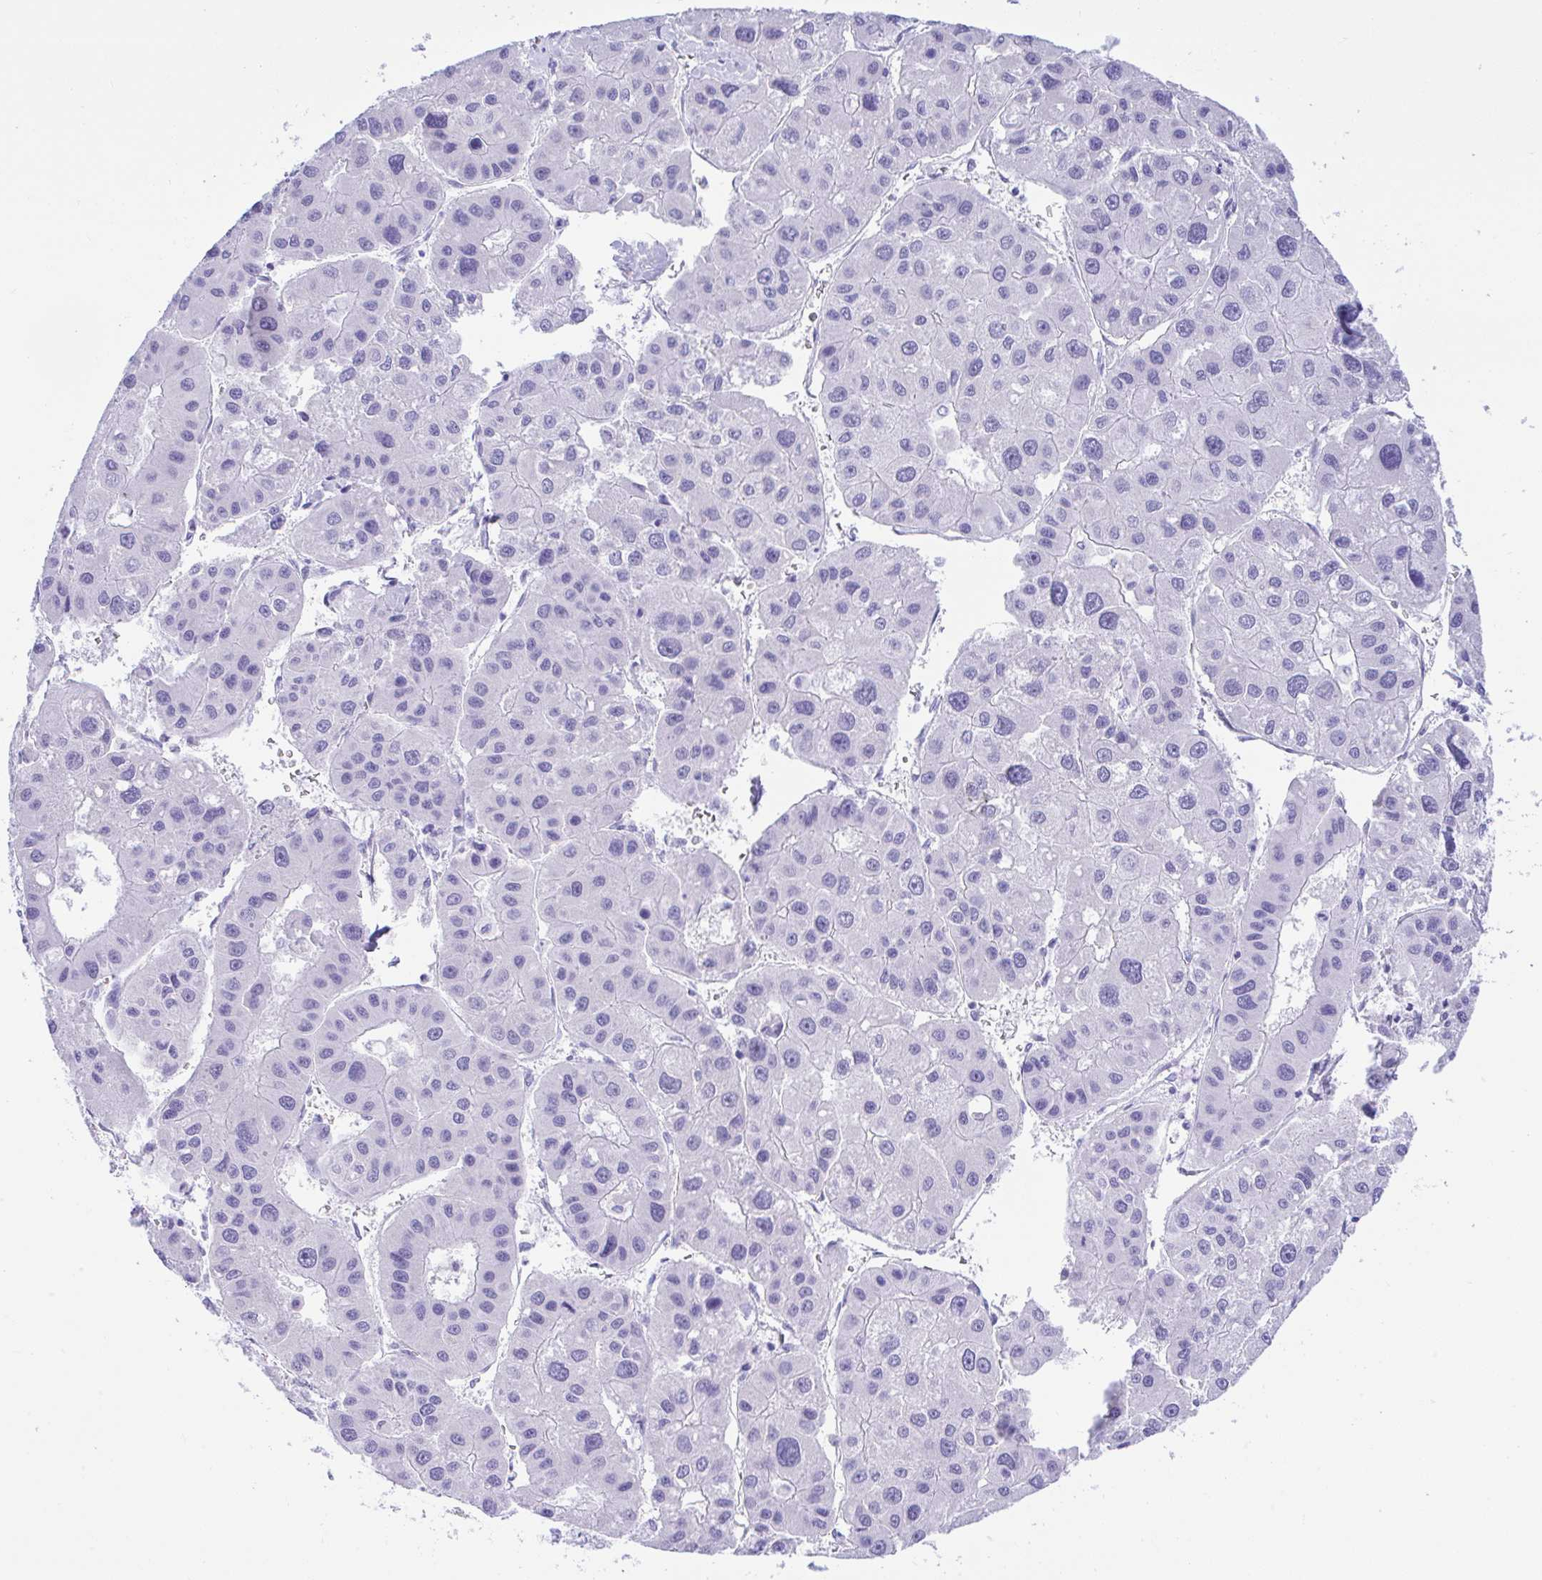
{"staining": {"intensity": "negative", "quantity": "none", "location": "none"}, "tissue": "liver cancer", "cell_type": "Tumor cells", "image_type": "cancer", "snomed": [{"axis": "morphology", "description": "Carcinoma, Hepatocellular, NOS"}, {"axis": "topography", "description": "Liver"}], "caption": "Tumor cells show no significant protein expression in hepatocellular carcinoma (liver).", "gene": "SEL1L2", "patient": {"sex": "male", "age": 73}}